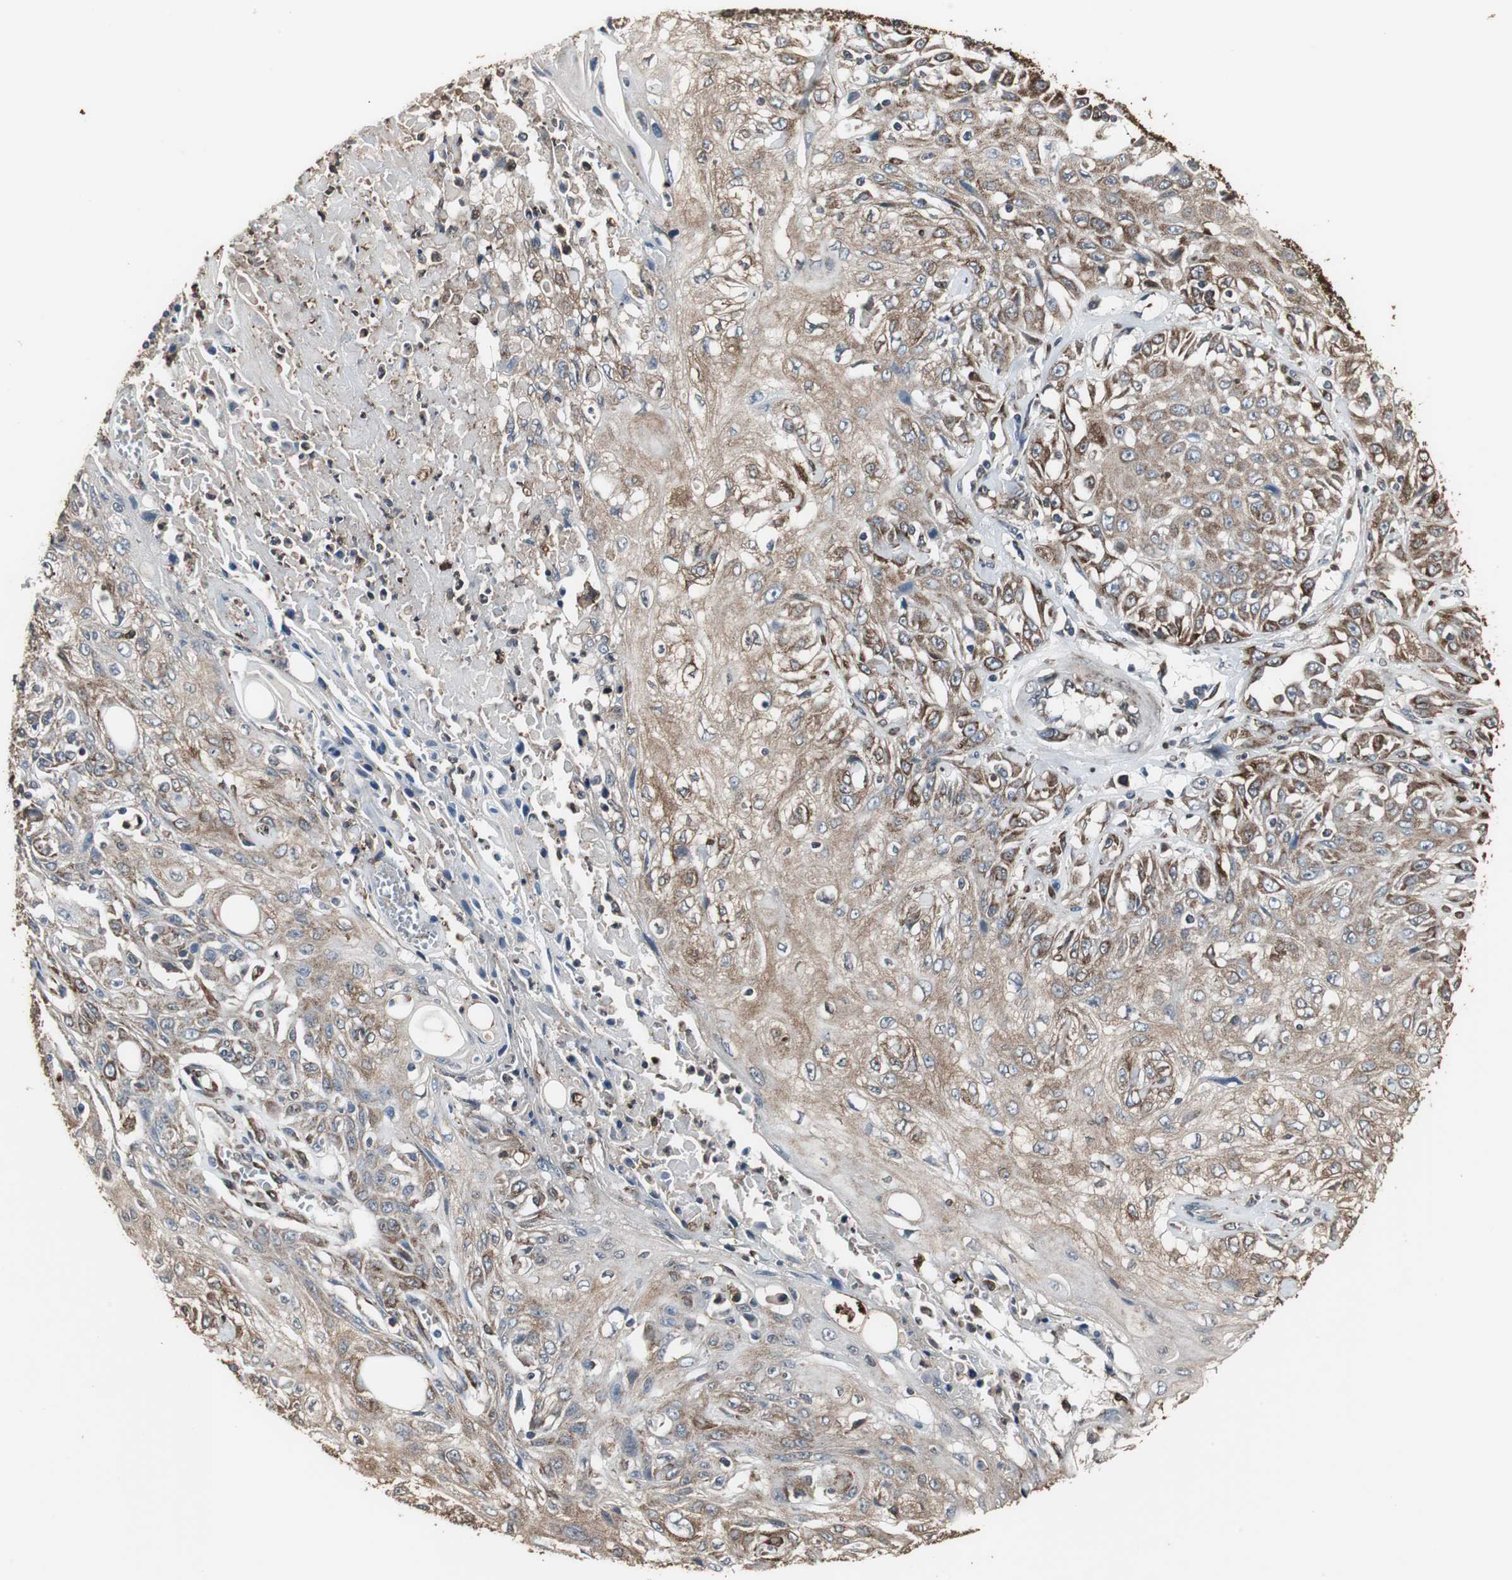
{"staining": {"intensity": "moderate", "quantity": ">75%", "location": "cytoplasmic/membranous"}, "tissue": "skin cancer", "cell_type": "Tumor cells", "image_type": "cancer", "snomed": [{"axis": "morphology", "description": "Squamous cell carcinoma, NOS"}, {"axis": "topography", "description": "Skin"}], "caption": "Immunohistochemical staining of human skin cancer demonstrates moderate cytoplasmic/membranous protein expression in approximately >75% of tumor cells.", "gene": "CALU", "patient": {"sex": "male", "age": 75}}